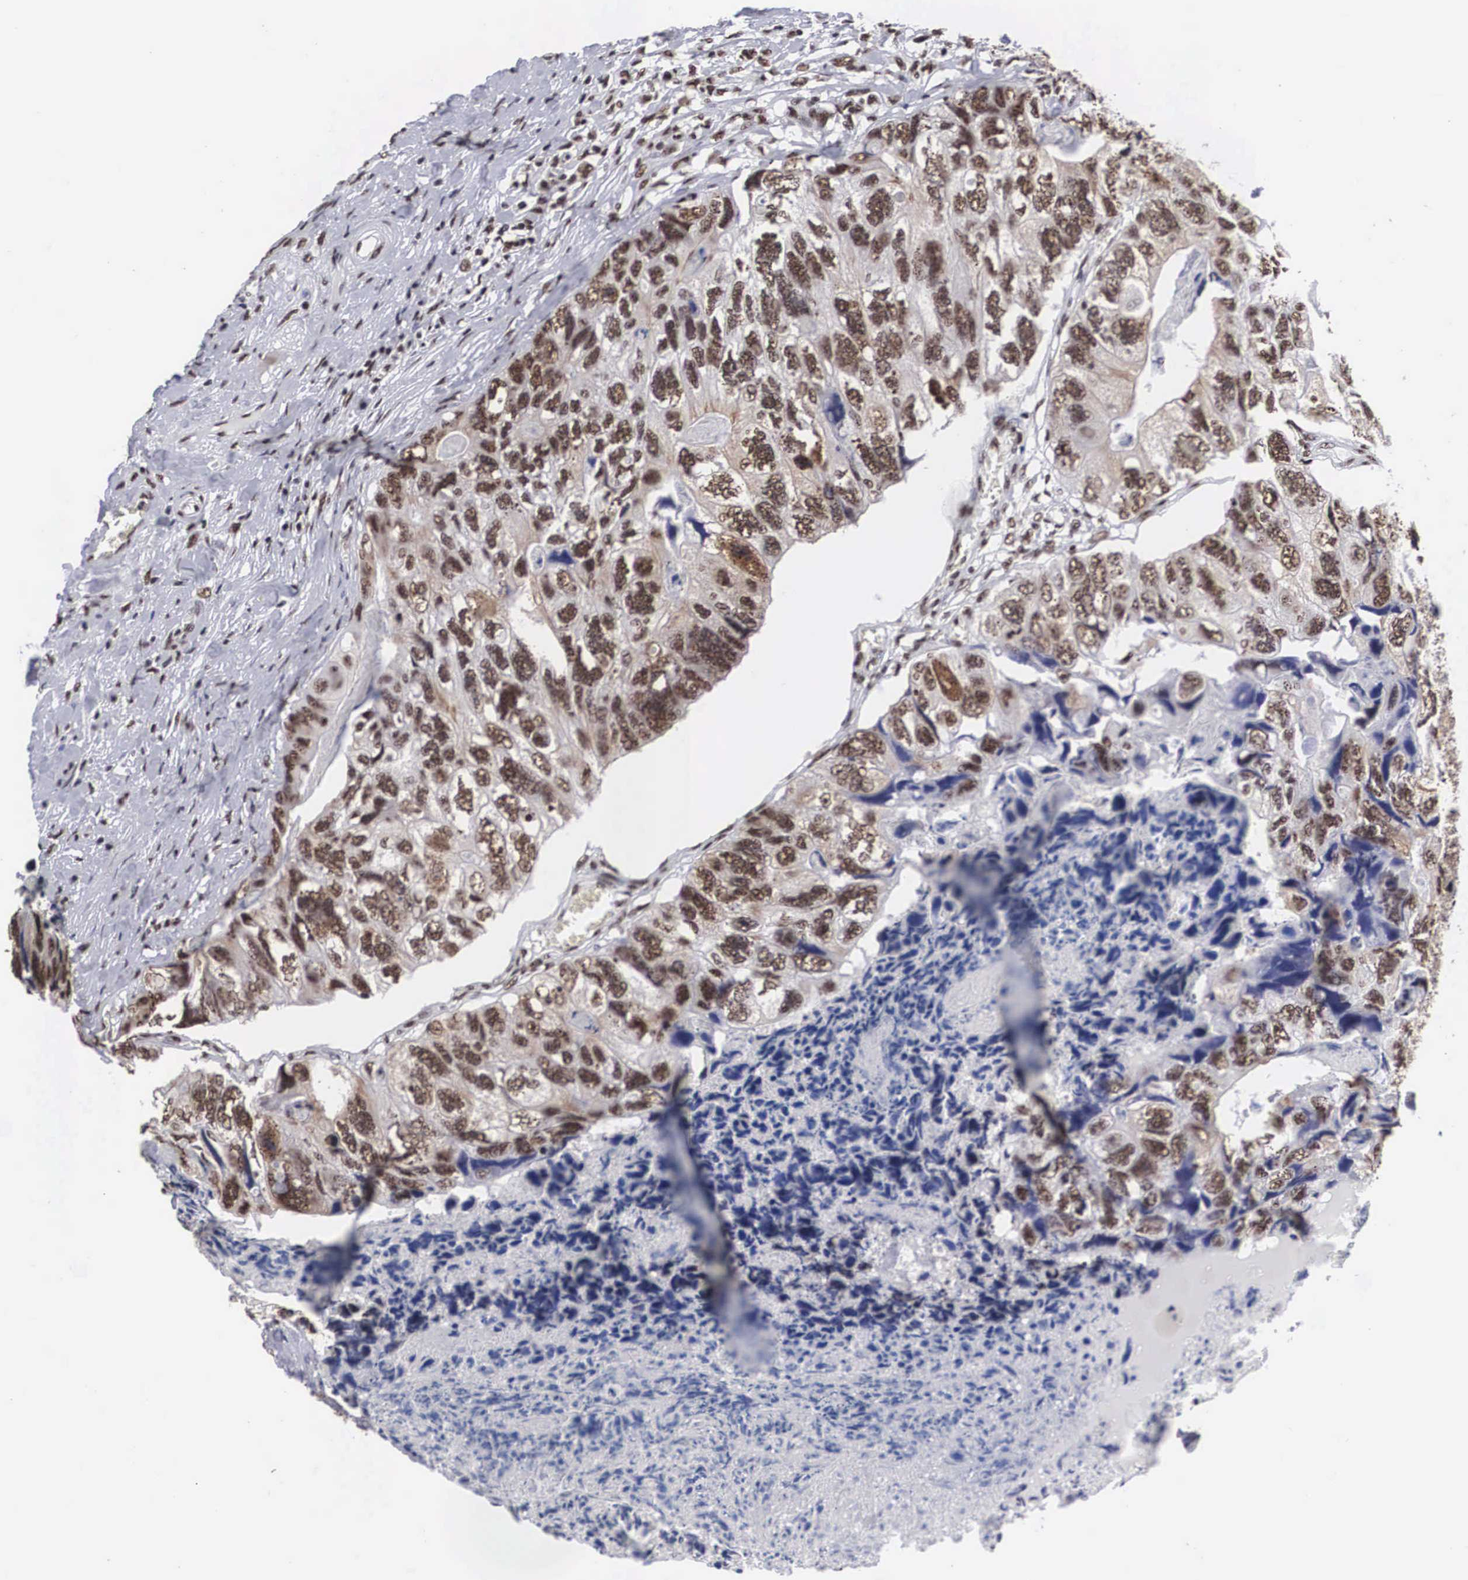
{"staining": {"intensity": "moderate", "quantity": ">75%", "location": "nuclear"}, "tissue": "colorectal cancer", "cell_type": "Tumor cells", "image_type": "cancer", "snomed": [{"axis": "morphology", "description": "Adenocarcinoma, NOS"}, {"axis": "topography", "description": "Rectum"}], "caption": "Protein staining by immunohistochemistry (IHC) demonstrates moderate nuclear staining in about >75% of tumor cells in colorectal cancer.", "gene": "ACIN1", "patient": {"sex": "female", "age": 82}}